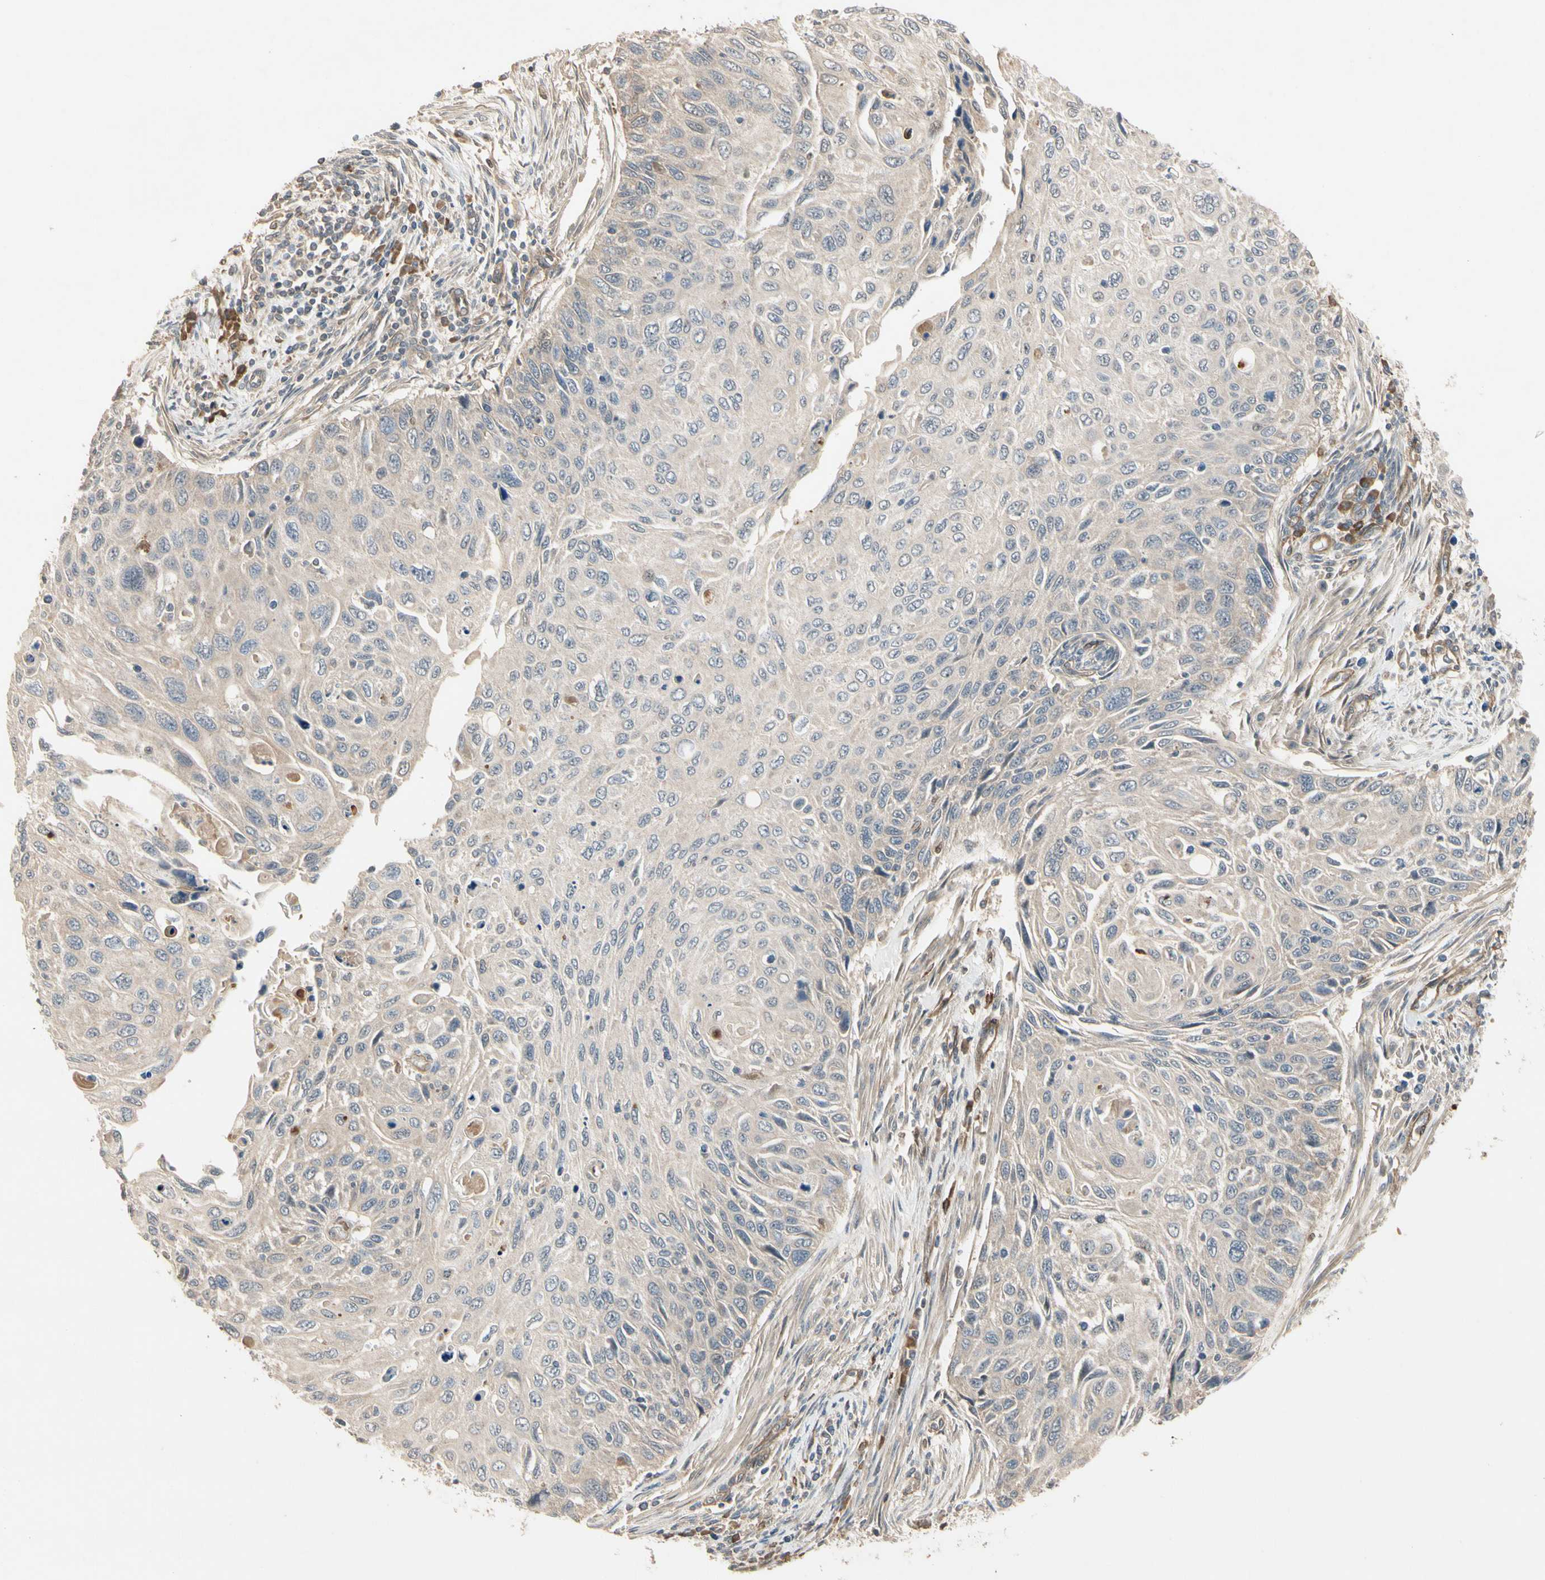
{"staining": {"intensity": "weak", "quantity": "<25%", "location": "cytoplasmic/membranous"}, "tissue": "cervical cancer", "cell_type": "Tumor cells", "image_type": "cancer", "snomed": [{"axis": "morphology", "description": "Squamous cell carcinoma, NOS"}, {"axis": "topography", "description": "Cervix"}], "caption": "Immunohistochemistry micrograph of cervical cancer stained for a protein (brown), which demonstrates no staining in tumor cells. Brightfield microscopy of immunohistochemistry stained with DAB (3,3'-diaminobenzidine) (brown) and hematoxylin (blue), captured at high magnification.", "gene": "ATG4C", "patient": {"sex": "female", "age": 70}}